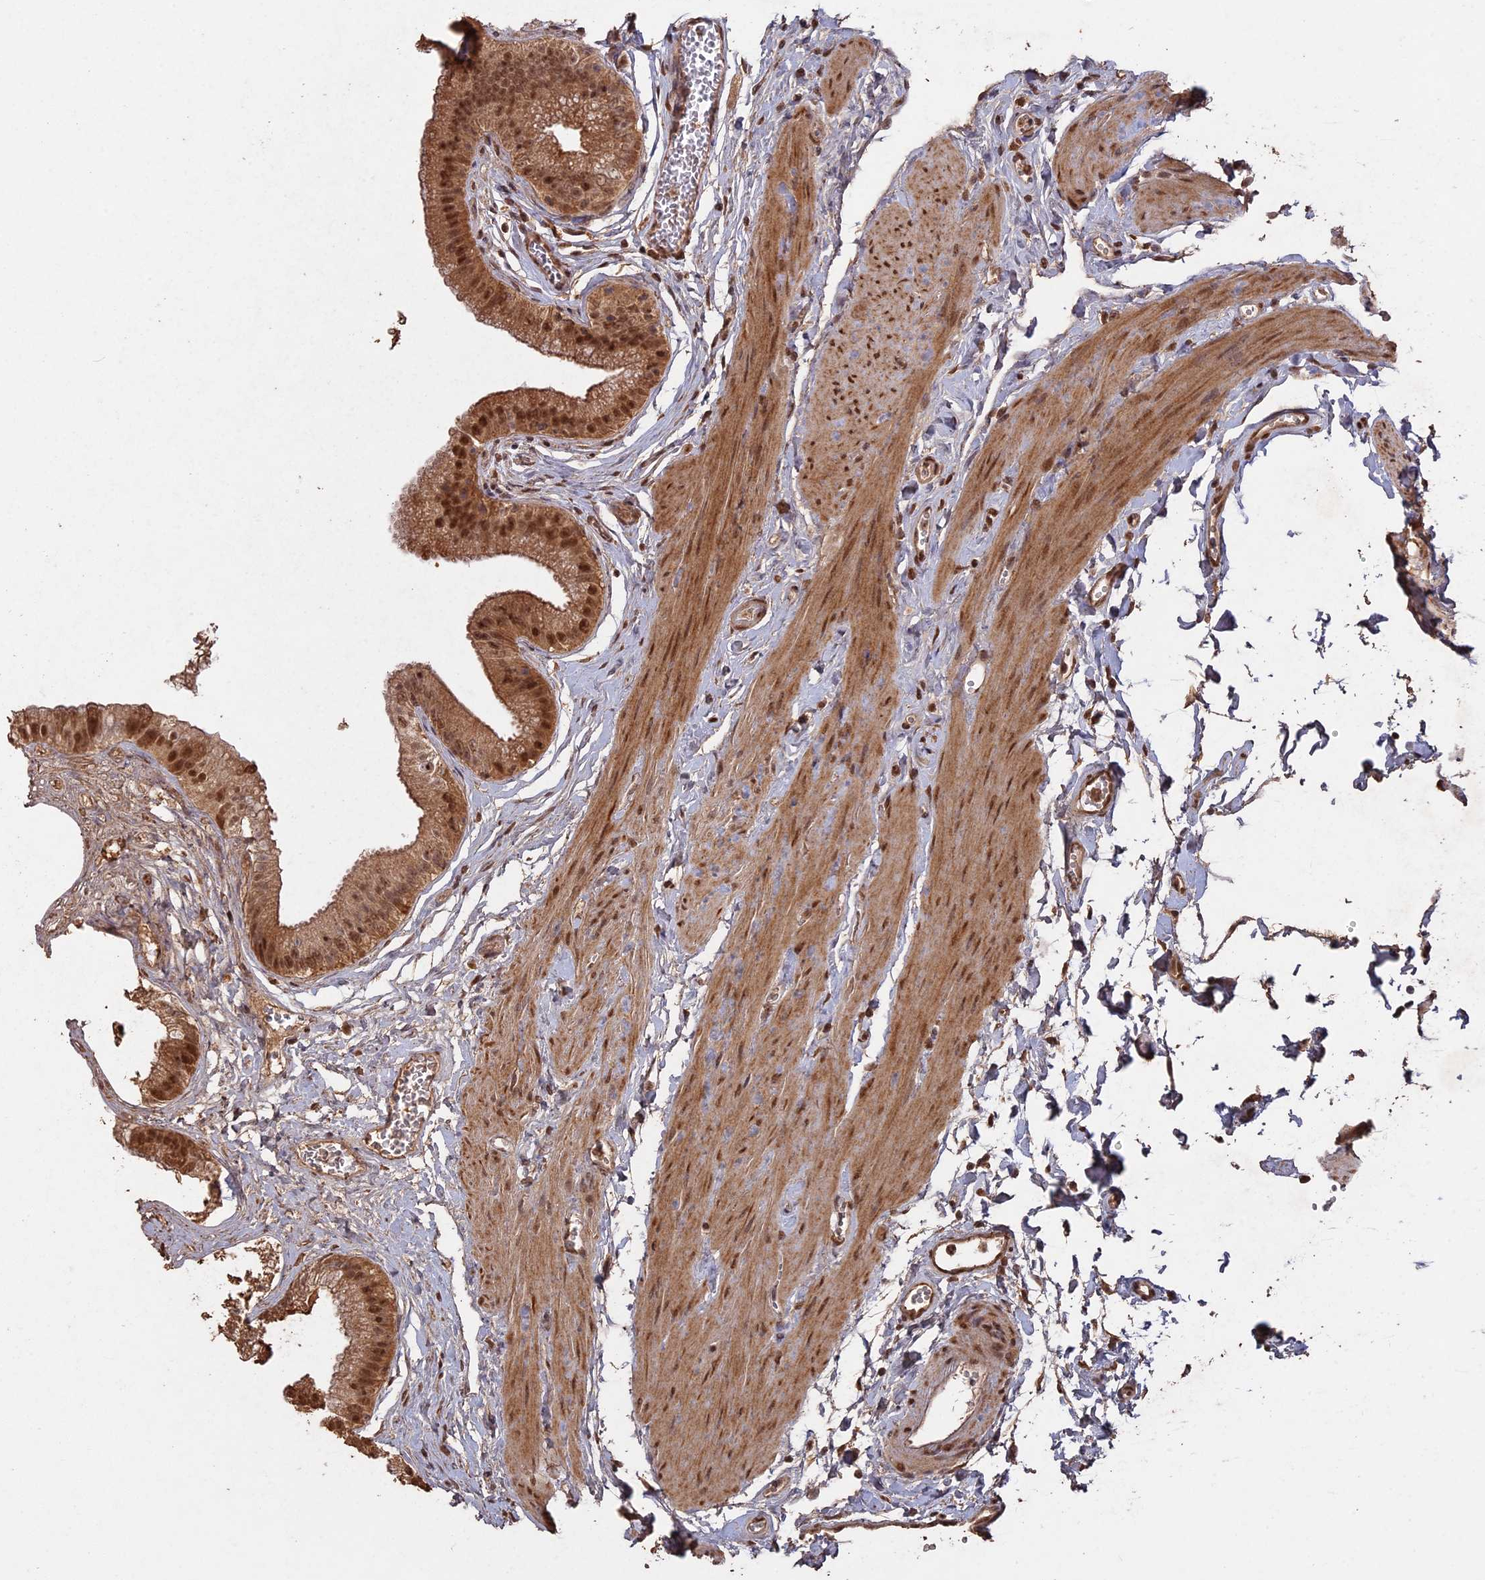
{"staining": {"intensity": "moderate", "quantity": ">75%", "location": "cytoplasmic/membranous,nuclear"}, "tissue": "gallbladder", "cell_type": "Glandular cells", "image_type": "normal", "snomed": [{"axis": "morphology", "description": "Normal tissue, NOS"}, {"axis": "topography", "description": "Gallbladder"}], "caption": "Protein staining by immunohistochemistry exhibits moderate cytoplasmic/membranous,nuclear expression in about >75% of glandular cells in unremarkable gallbladder. Immunohistochemistry stains the protein of interest in brown and the nuclei are stained blue.", "gene": "PSMC6", "patient": {"sex": "female", "age": 54}}